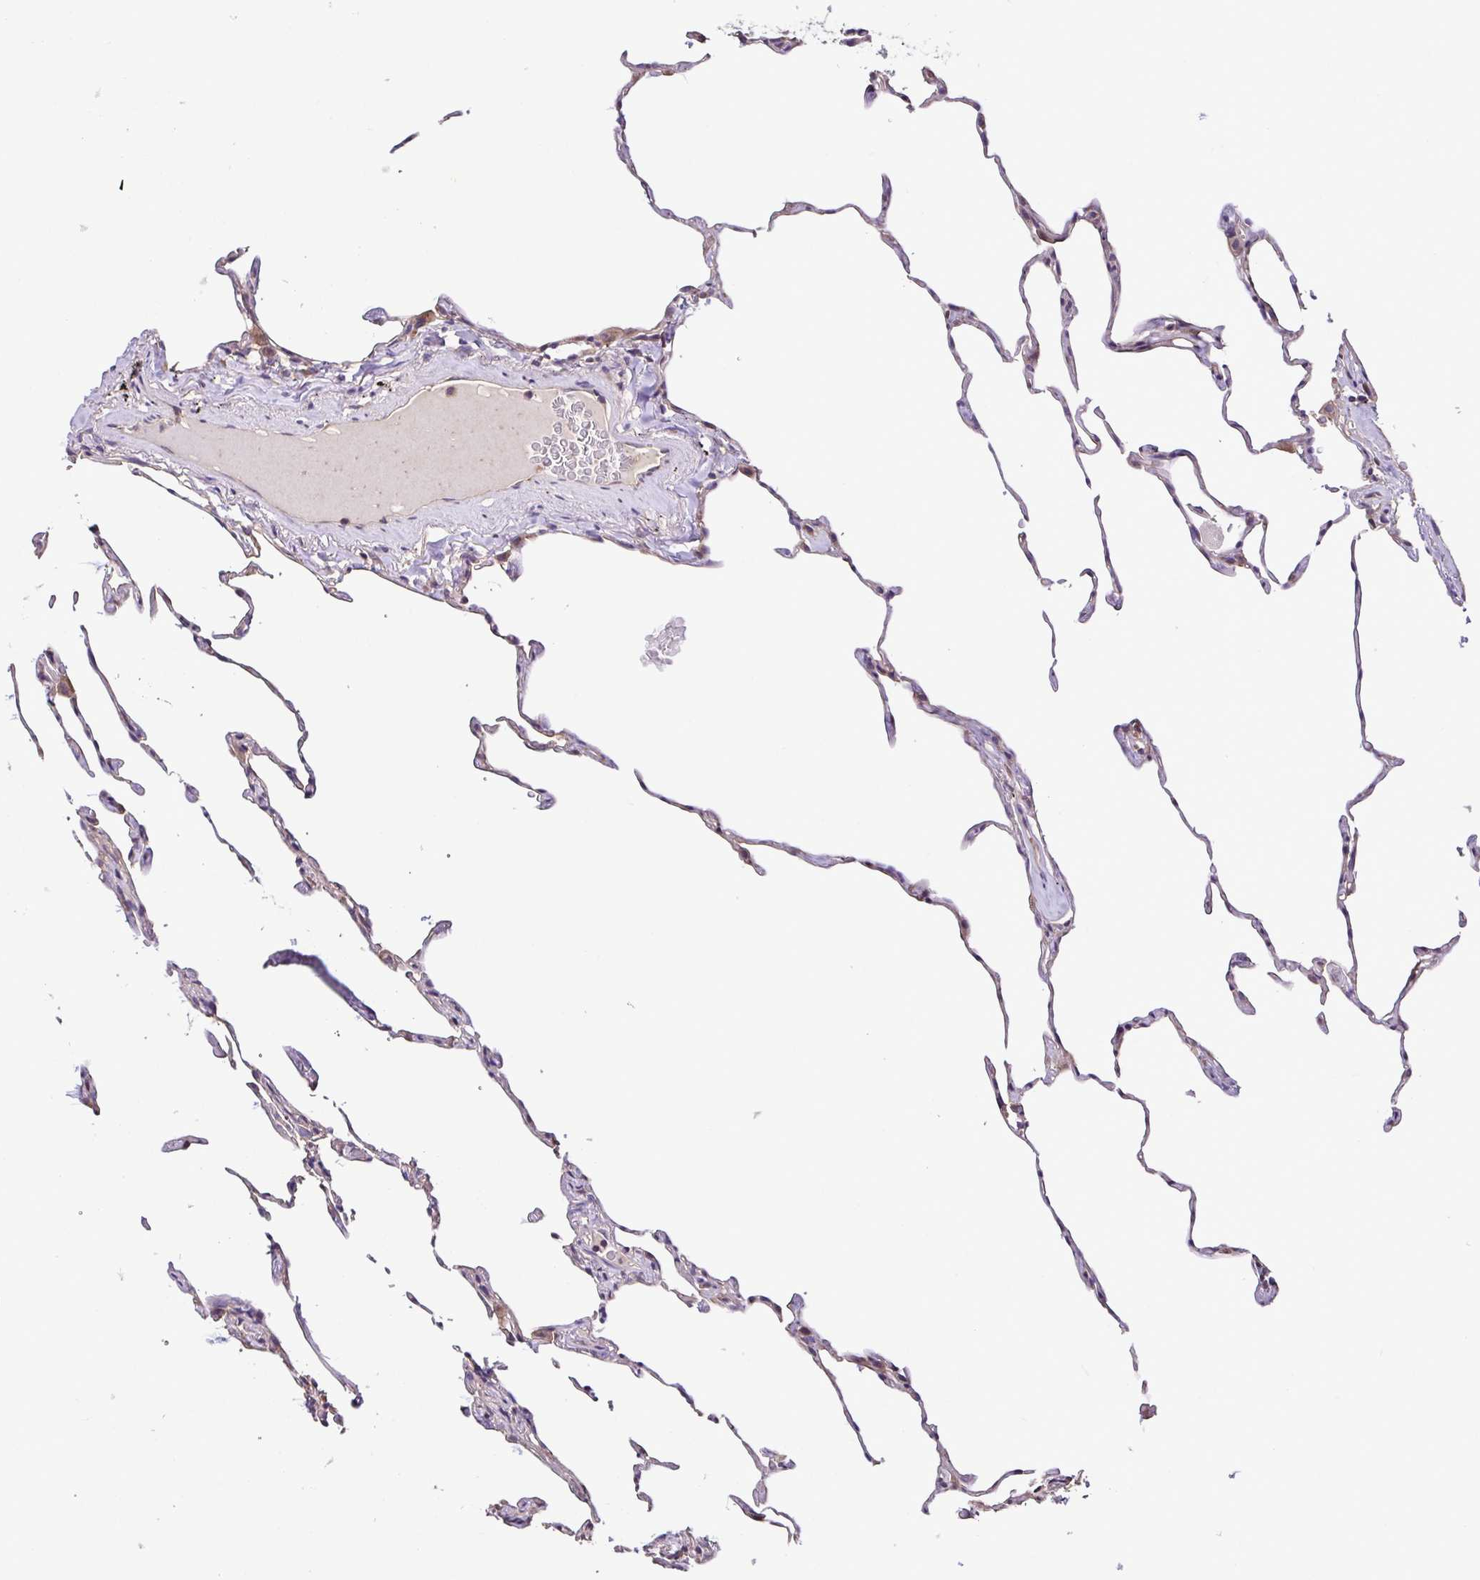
{"staining": {"intensity": "negative", "quantity": "none", "location": "none"}, "tissue": "lung", "cell_type": "Alveolar cells", "image_type": "normal", "snomed": [{"axis": "morphology", "description": "Normal tissue, NOS"}, {"axis": "topography", "description": "Lung"}], "caption": "DAB (3,3'-diaminobenzidine) immunohistochemical staining of normal lung displays no significant staining in alveolar cells. (Stains: DAB (3,3'-diaminobenzidine) immunohistochemistry (IHC) with hematoxylin counter stain, Microscopy: brightfield microscopy at high magnification).", "gene": "LMOD2", "patient": {"sex": "female", "age": 57}}